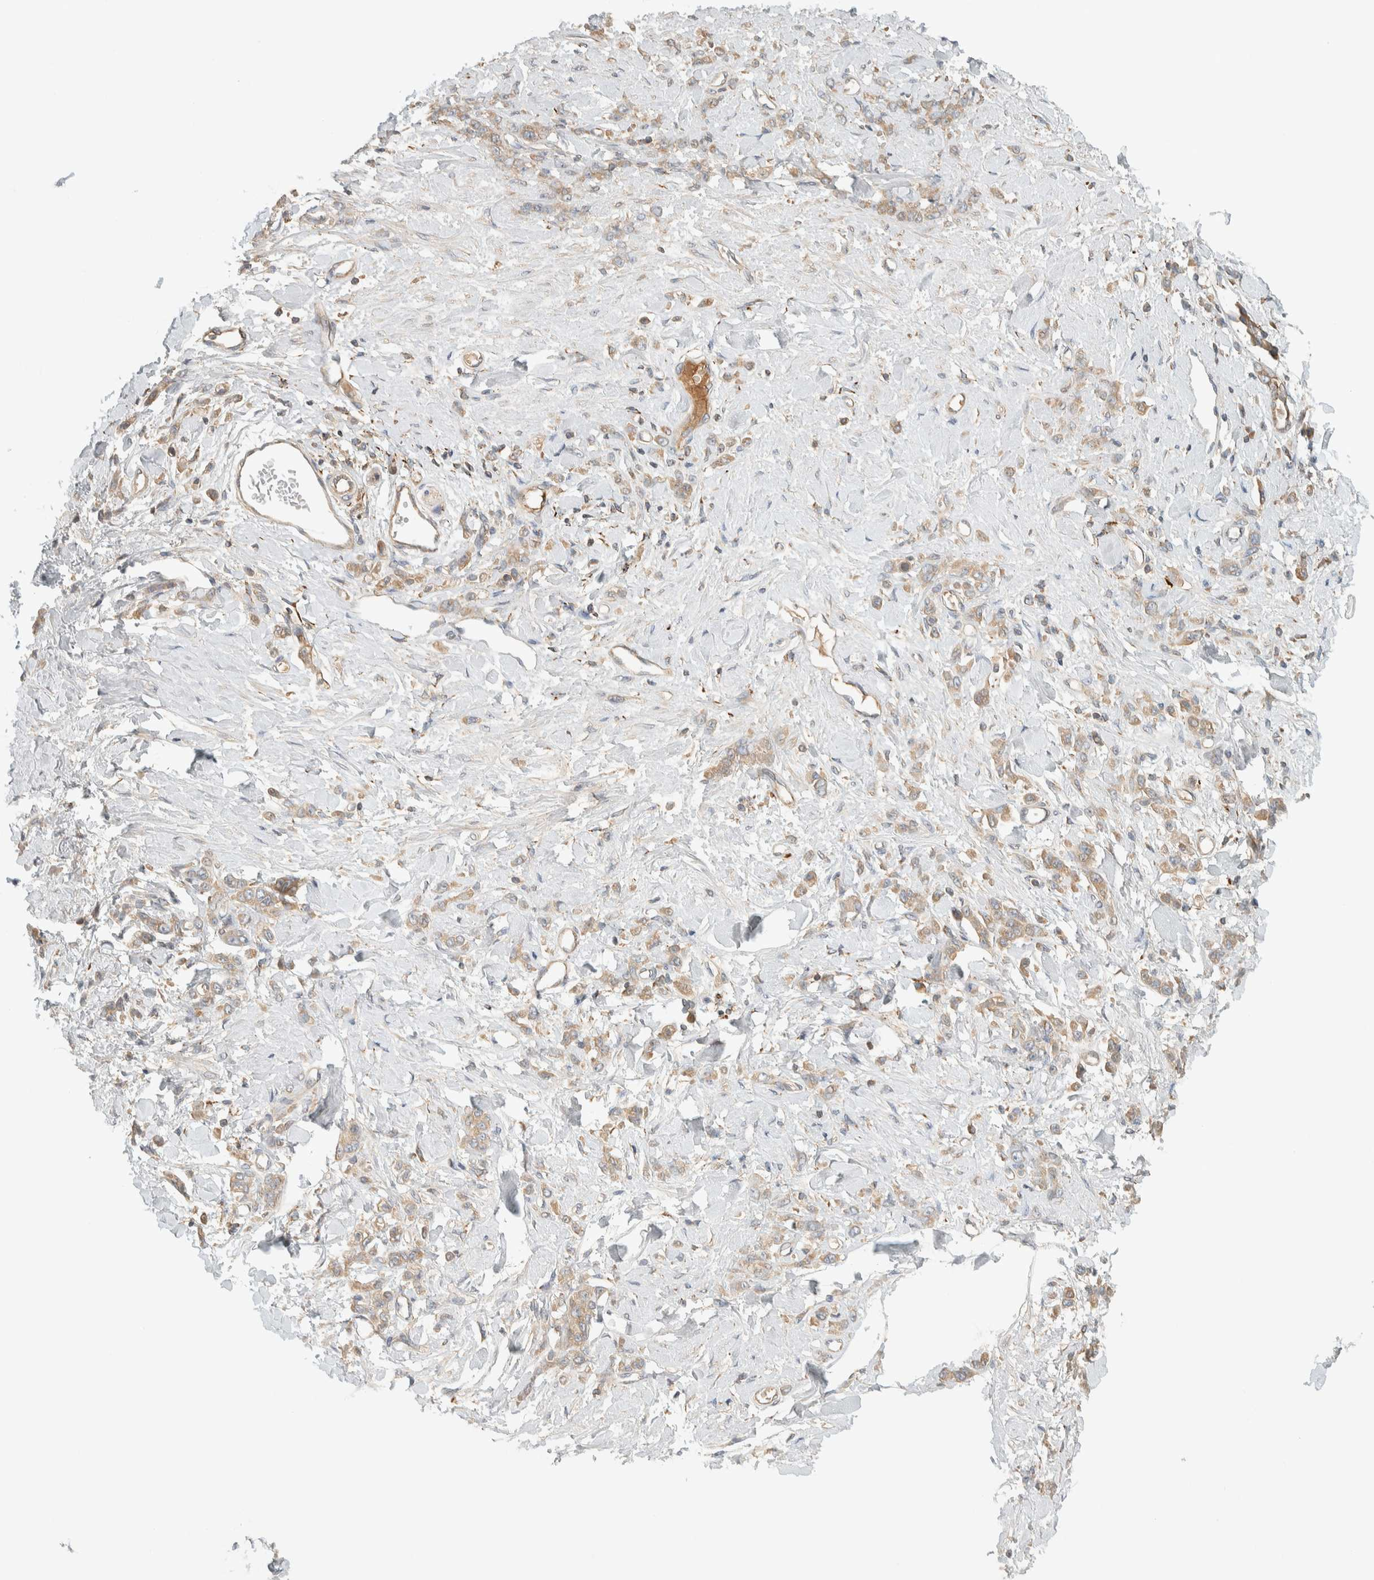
{"staining": {"intensity": "weak", "quantity": ">75%", "location": "cytoplasmic/membranous"}, "tissue": "stomach cancer", "cell_type": "Tumor cells", "image_type": "cancer", "snomed": [{"axis": "morphology", "description": "Normal tissue, NOS"}, {"axis": "morphology", "description": "Adenocarcinoma, NOS"}, {"axis": "topography", "description": "Stomach"}], "caption": "This histopathology image reveals immunohistochemistry (IHC) staining of adenocarcinoma (stomach), with low weak cytoplasmic/membranous expression in approximately >75% of tumor cells.", "gene": "FAM167A", "patient": {"sex": "male", "age": 82}}